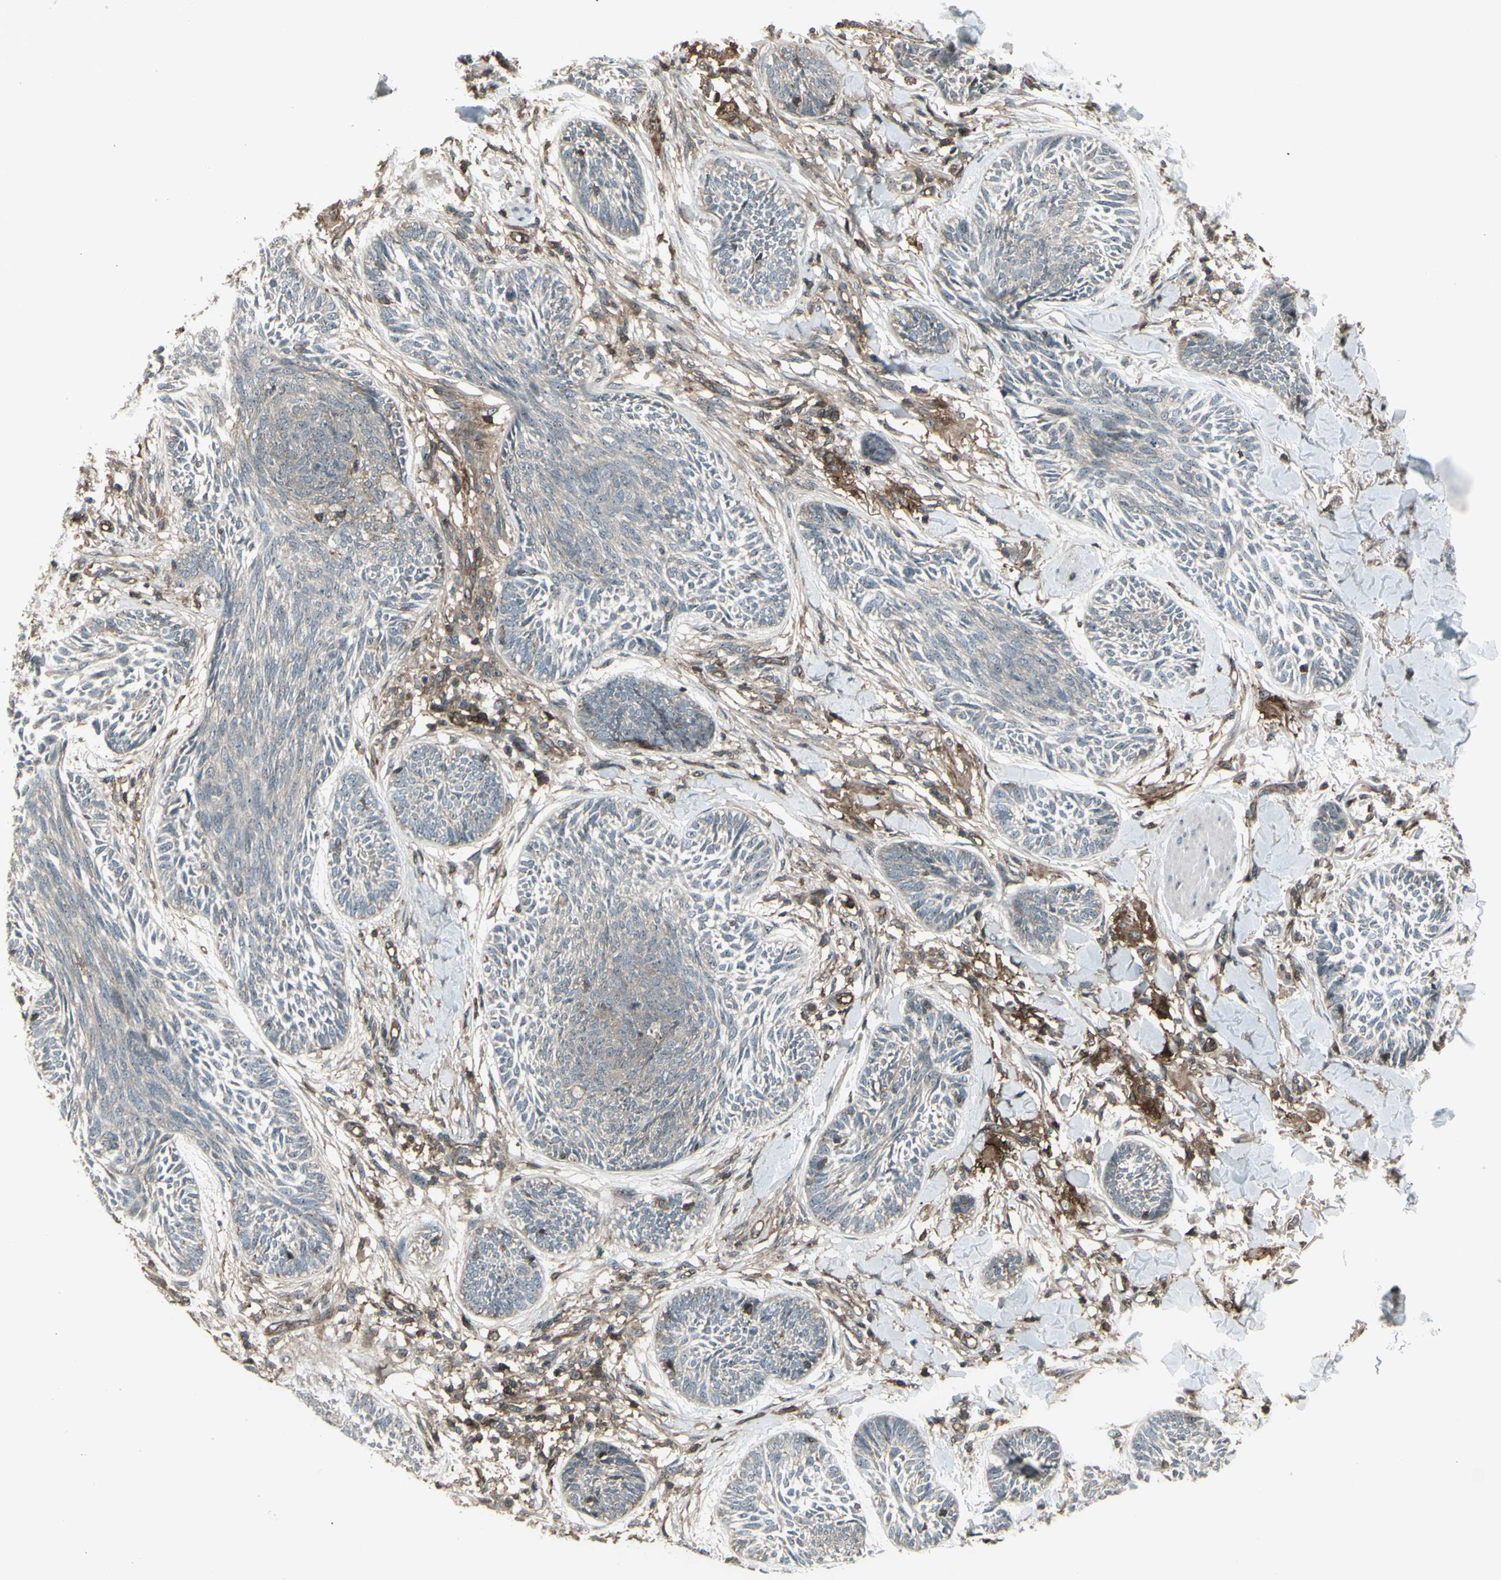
{"staining": {"intensity": "weak", "quantity": "<25%", "location": "cytoplasmic/membranous"}, "tissue": "skin cancer", "cell_type": "Tumor cells", "image_type": "cancer", "snomed": [{"axis": "morphology", "description": "Papilloma, NOS"}, {"axis": "morphology", "description": "Basal cell carcinoma"}, {"axis": "topography", "description": "Skin"}], "caption": "A histopathology image of papilloma (skin) stained for a protein reveals no brown staining in tumor cells.", "gene": "FXYD5", "patient": {"sex": "male", "age": 87}}